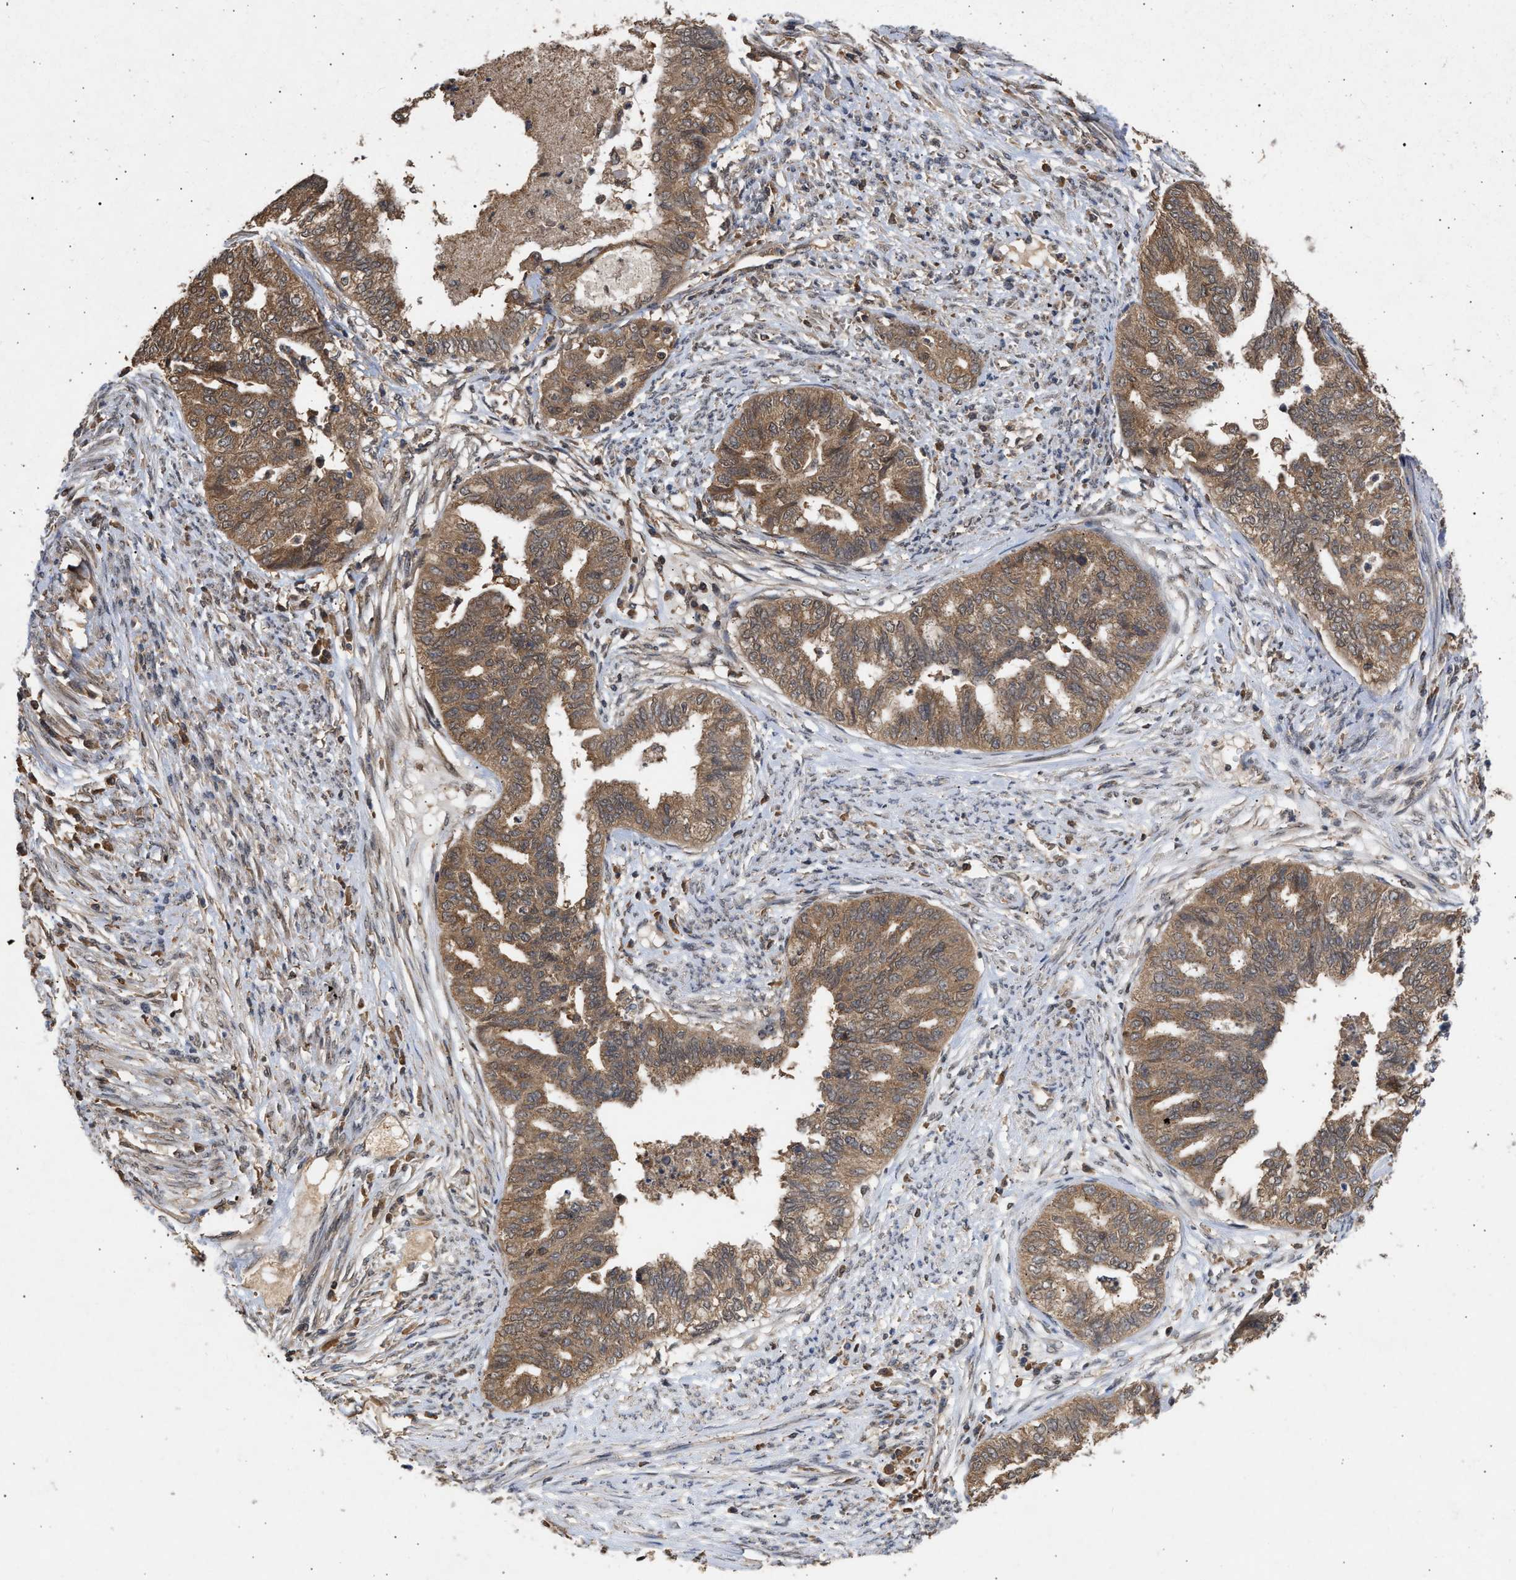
{"staining": {"intensity": "moderate", "quantity": ">75%", "location": "cytoplasmic/membranous"}, "tissue": "endometrial cancer", "cell_type": "Tumor cells", "image_type": "cancer", "snomed": [{"axis": "morphology", "description": "Adenocarcinoma, NOS"}, {"axis": "topography", "description": "Endometrium"}], "caption": "Human endometrial cancer (adenocarcinoma) stained with a protein marker displays moderate staining in tumor cells.", "gene": "FITM1", "patient": {"sex": "female", "age": 79}}